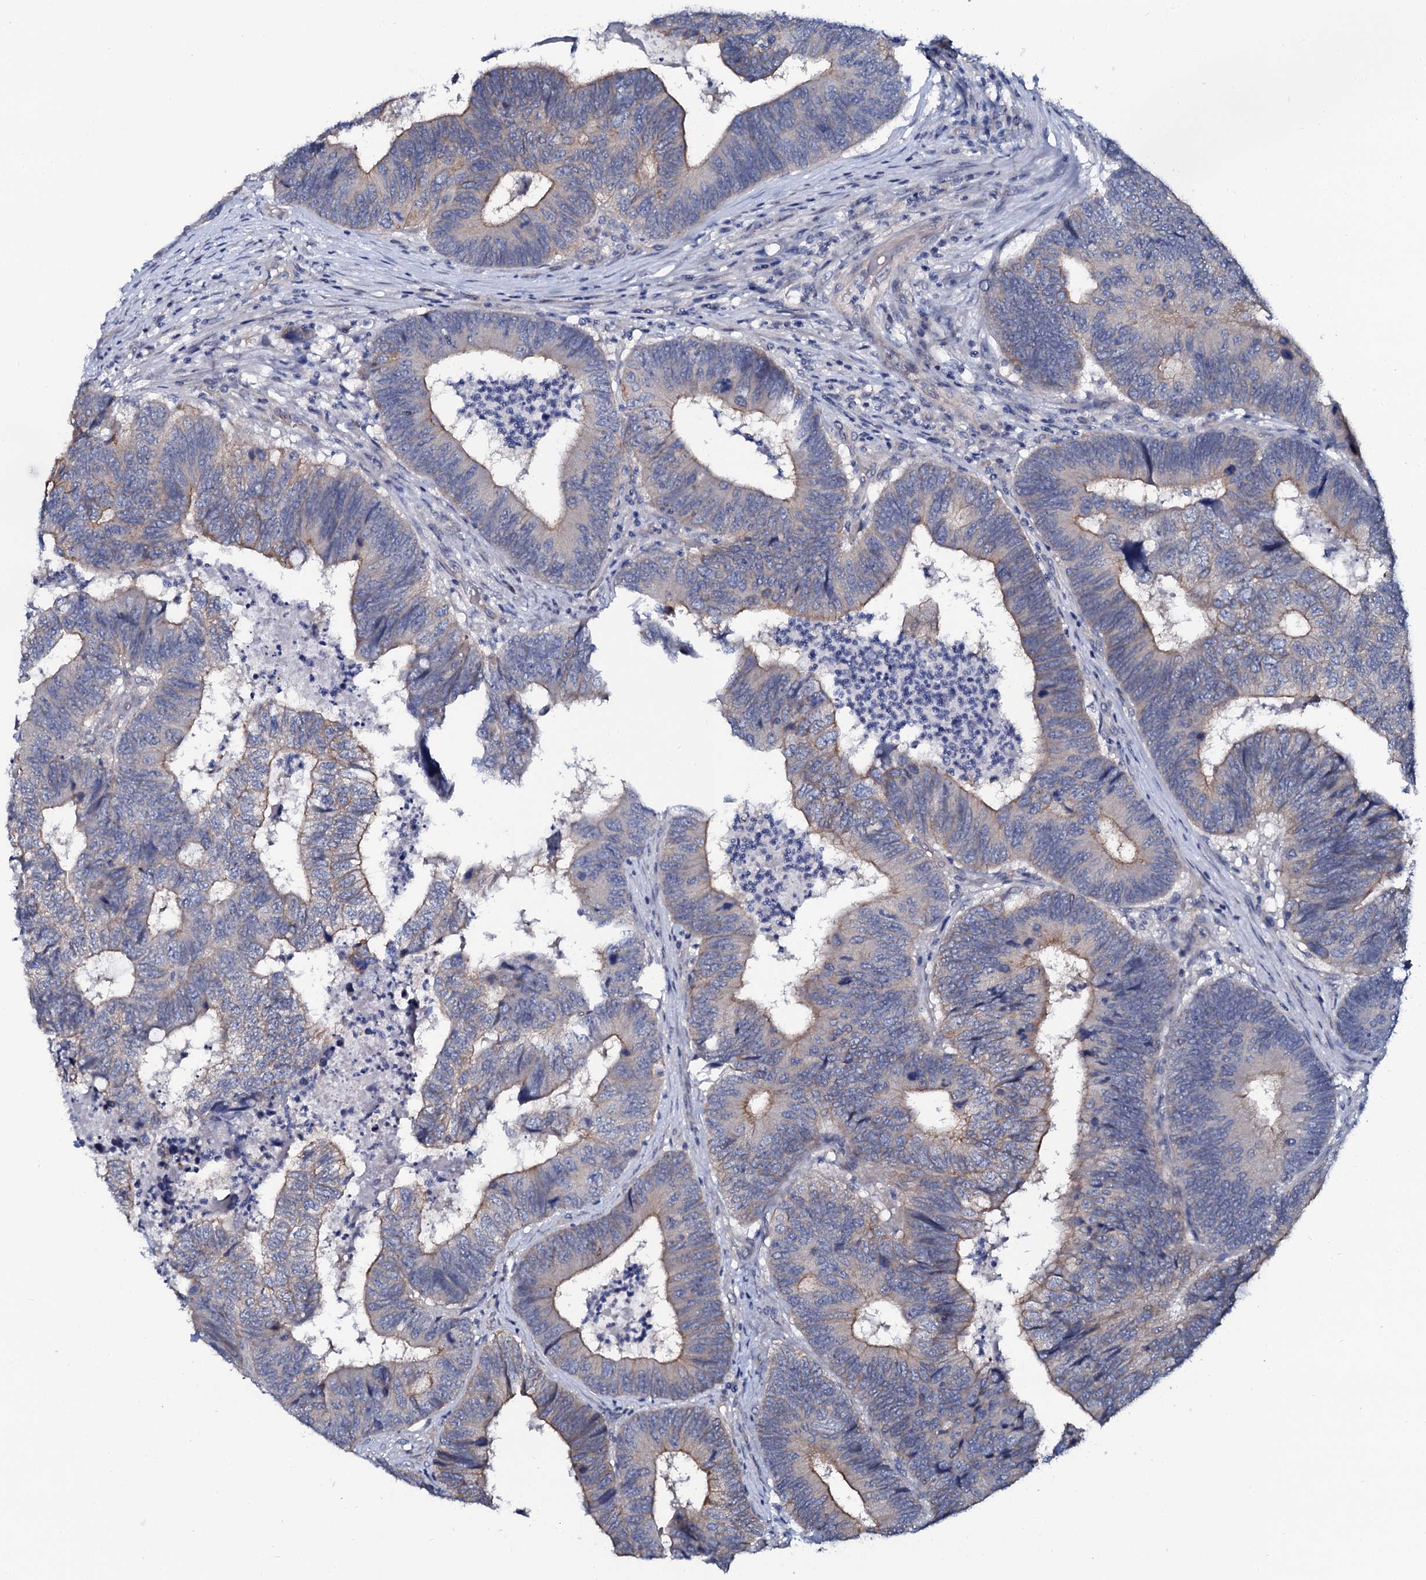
{"staining": {"intensity": "moderate", "quantity": "25%-75%", "location": "cytoplasmic/membranous"}, "tissue": "colorectal cancer", "cell_type": "Tumor cells", "image_type": "cancer", "snomed": [{"axis": "morphology", "description": "Adenocarcinoma, NOS"}, {"axis": "topography", "description": "Colon"}], "caption": "The immunohistochemical stain shows moderate cytoplasmic/membranous positivity in tumor cells of colorectal adenocarcinoma tissue.", "gene": "C10orf88", "patient": {"sex": "female", "age": 67}}